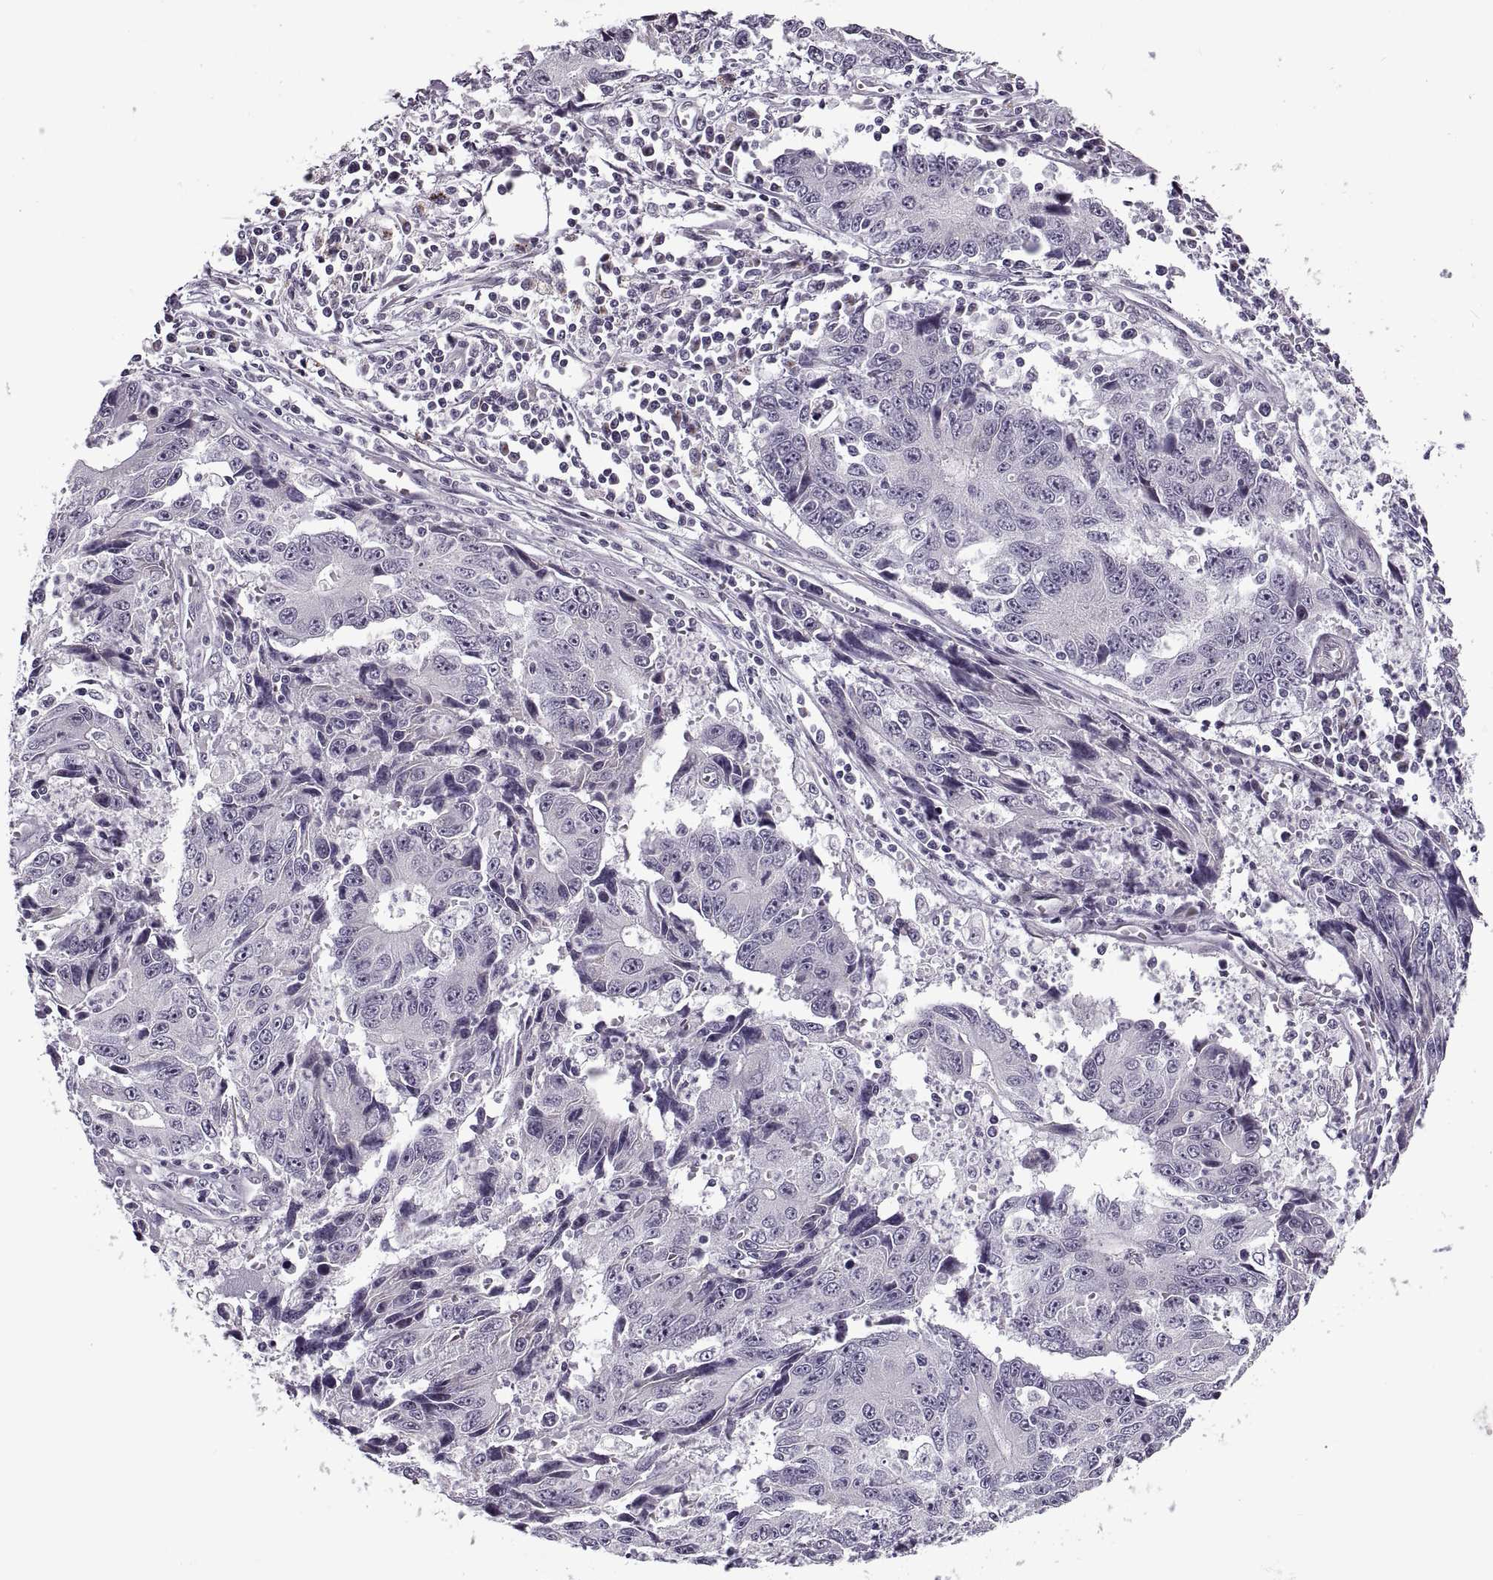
{"staining": {"intensity": "negative", "quantity": "none", "location": "none"}, "tissue": "liver cancer", "cell_type": "Tumor cells", "image_type": "cancer", "snomed": [{"axis": "morphology", "description": "Cholangiocarcinoma"}, {"axis": "topography", "description": "Liver"}], "caption": "The photomicrograph exhibits no staining of tumor cells in liver cholangiocarcinoma.", "gene": "PRSS37", "patient": {"sex": "male", "age": 65}}